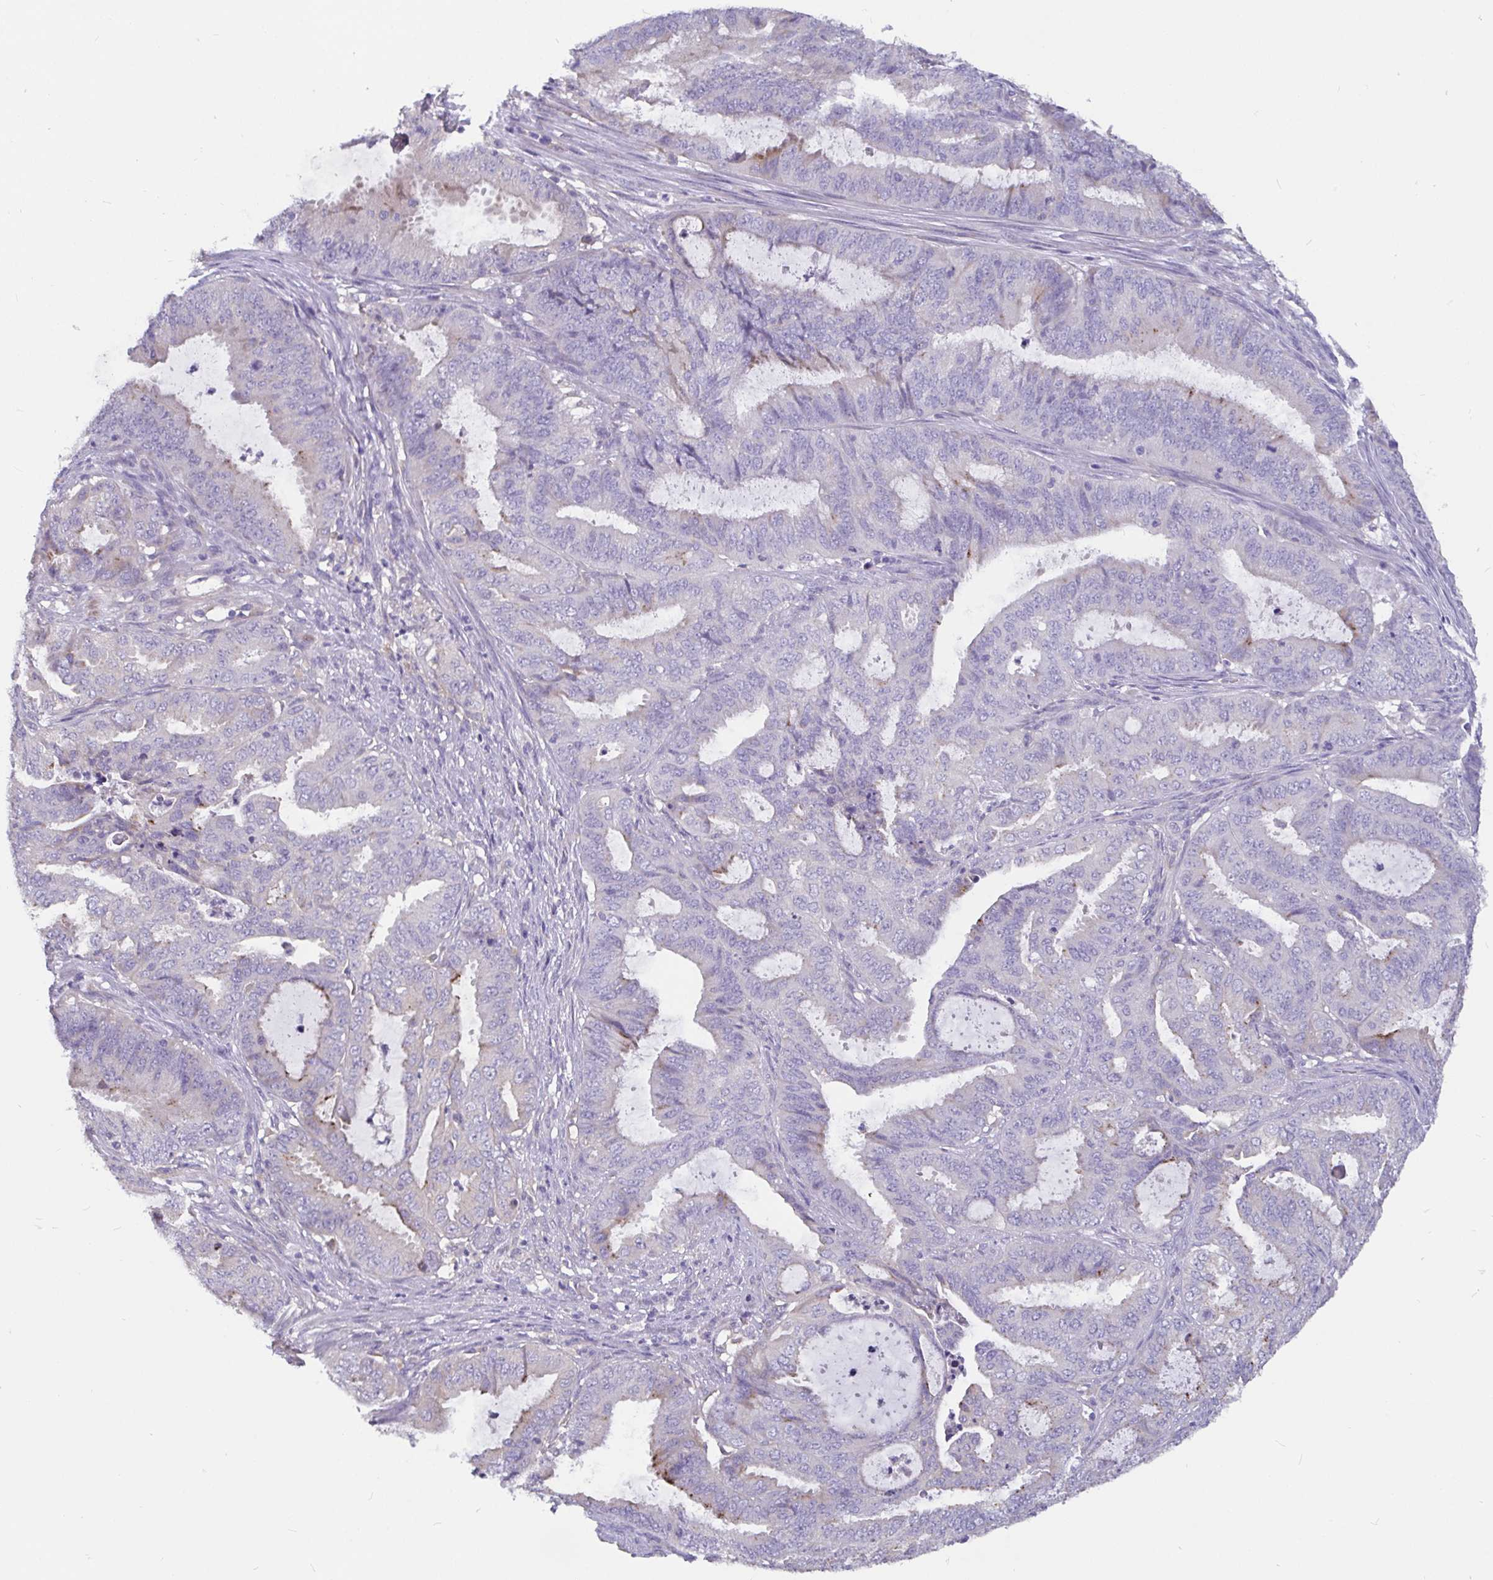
{"staining": {"intensity": "negative", "quantity": "none", "location": "none"}, "tissue": "endometrial cancer", "cell_type": "Tumor cells", "image_type": "cancer", "snomed": [{"axis": "morphology", "description": "Adenocarcinoma, NOS"}, {"axis": "topography", "description": "Endometrium"}], "caption": "An immunohistochemistry image of endometrial cancer (adenocarcinoma) is shown. There is no staining in tumor cells of endometrial cancer (adenocarcinoma).", "gene": "ADAMTS6", "patient": {"sex": "female", "age": 51}}